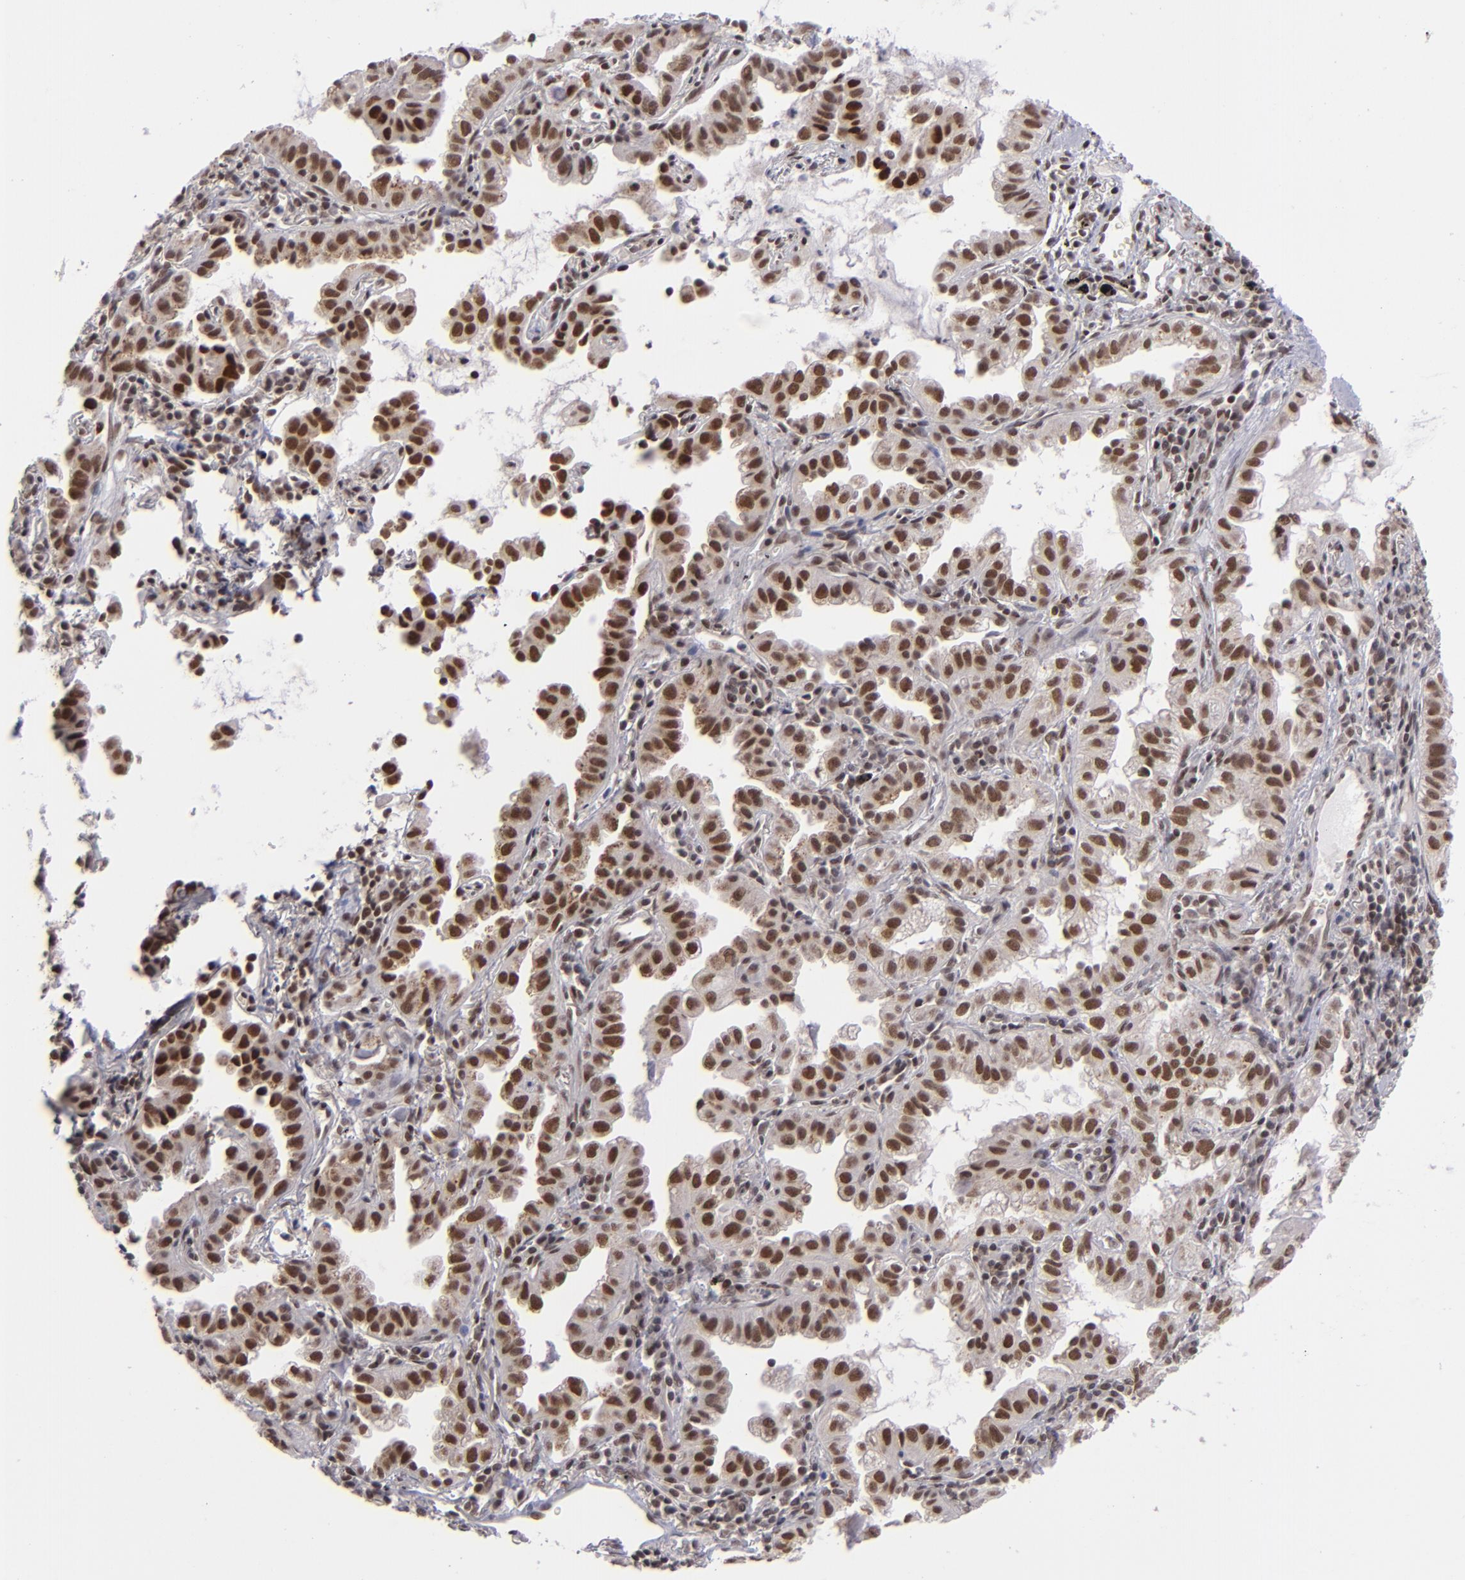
{"staining": {"intensity": "moderate", "quantity": ">75%", "location": "nuclear"}, "tissue": "lung cancer", "cell_type": "Tumor cells", "image_type": "cancer", "snomed": [{"axis": "morphology", "description": "Adenocarcinoma, NOS"}, {"axis": "topography", "description": "Lung"}], "caption": "This is an image of IHC staining of lung cancer, which shows moderate expression in the nuclear of tumor cells.", "gene": "MLLT3", "patient": {"sex": "female", "age": 50}}